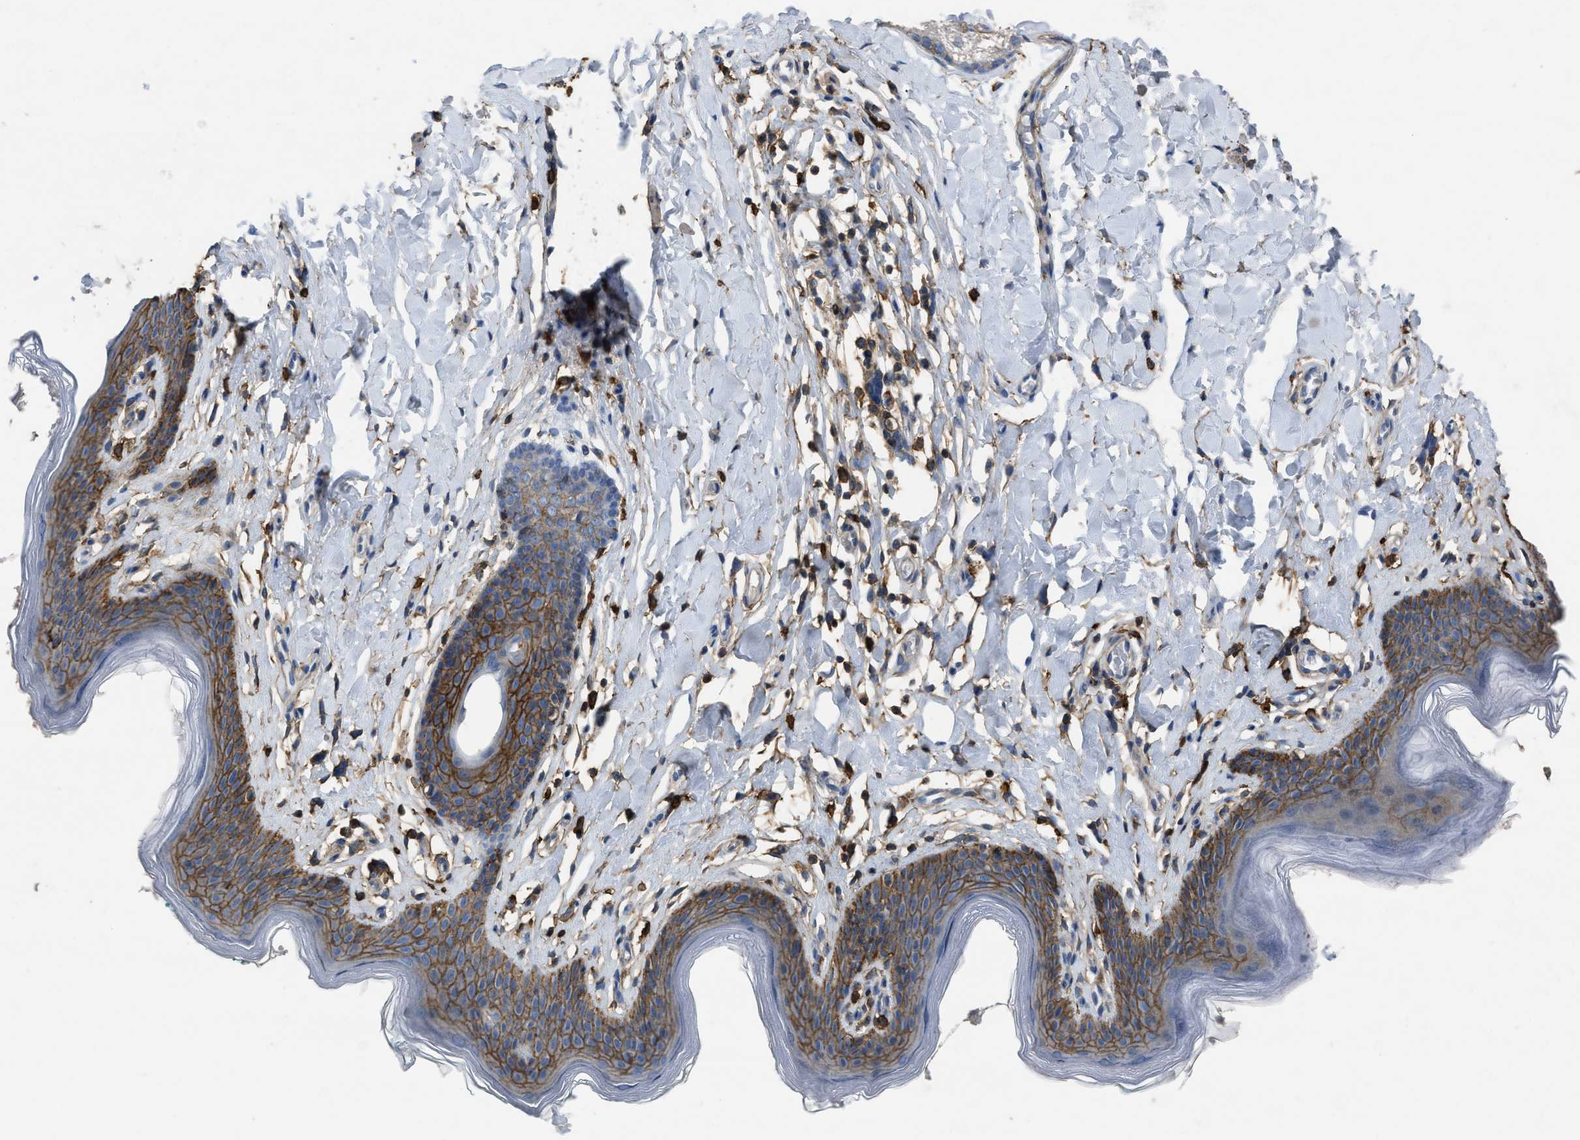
{"staining": {"intensity": "moderate", "quantity": ">75%", "location": "cytoplasmic/membranous"}, "tissue": "skin", "cell_type": "Epidermal cells", "image_type": "normal", "snomed": [{"axis": "morphology", "description": "Normal tissue, NOS"}, {"axis": "topography", "description": "Vulva"}], "caption": "Immunohistochemical staining of benign skin reveals >75% levels of moderate cytoplasmic/membranous protein positivity in approximately >75% of epidermal cells. (IHC, brightfield microscopy, high magnification).", "gene": "OR51E1", "patient": {"sex": "female", "age": 66}}